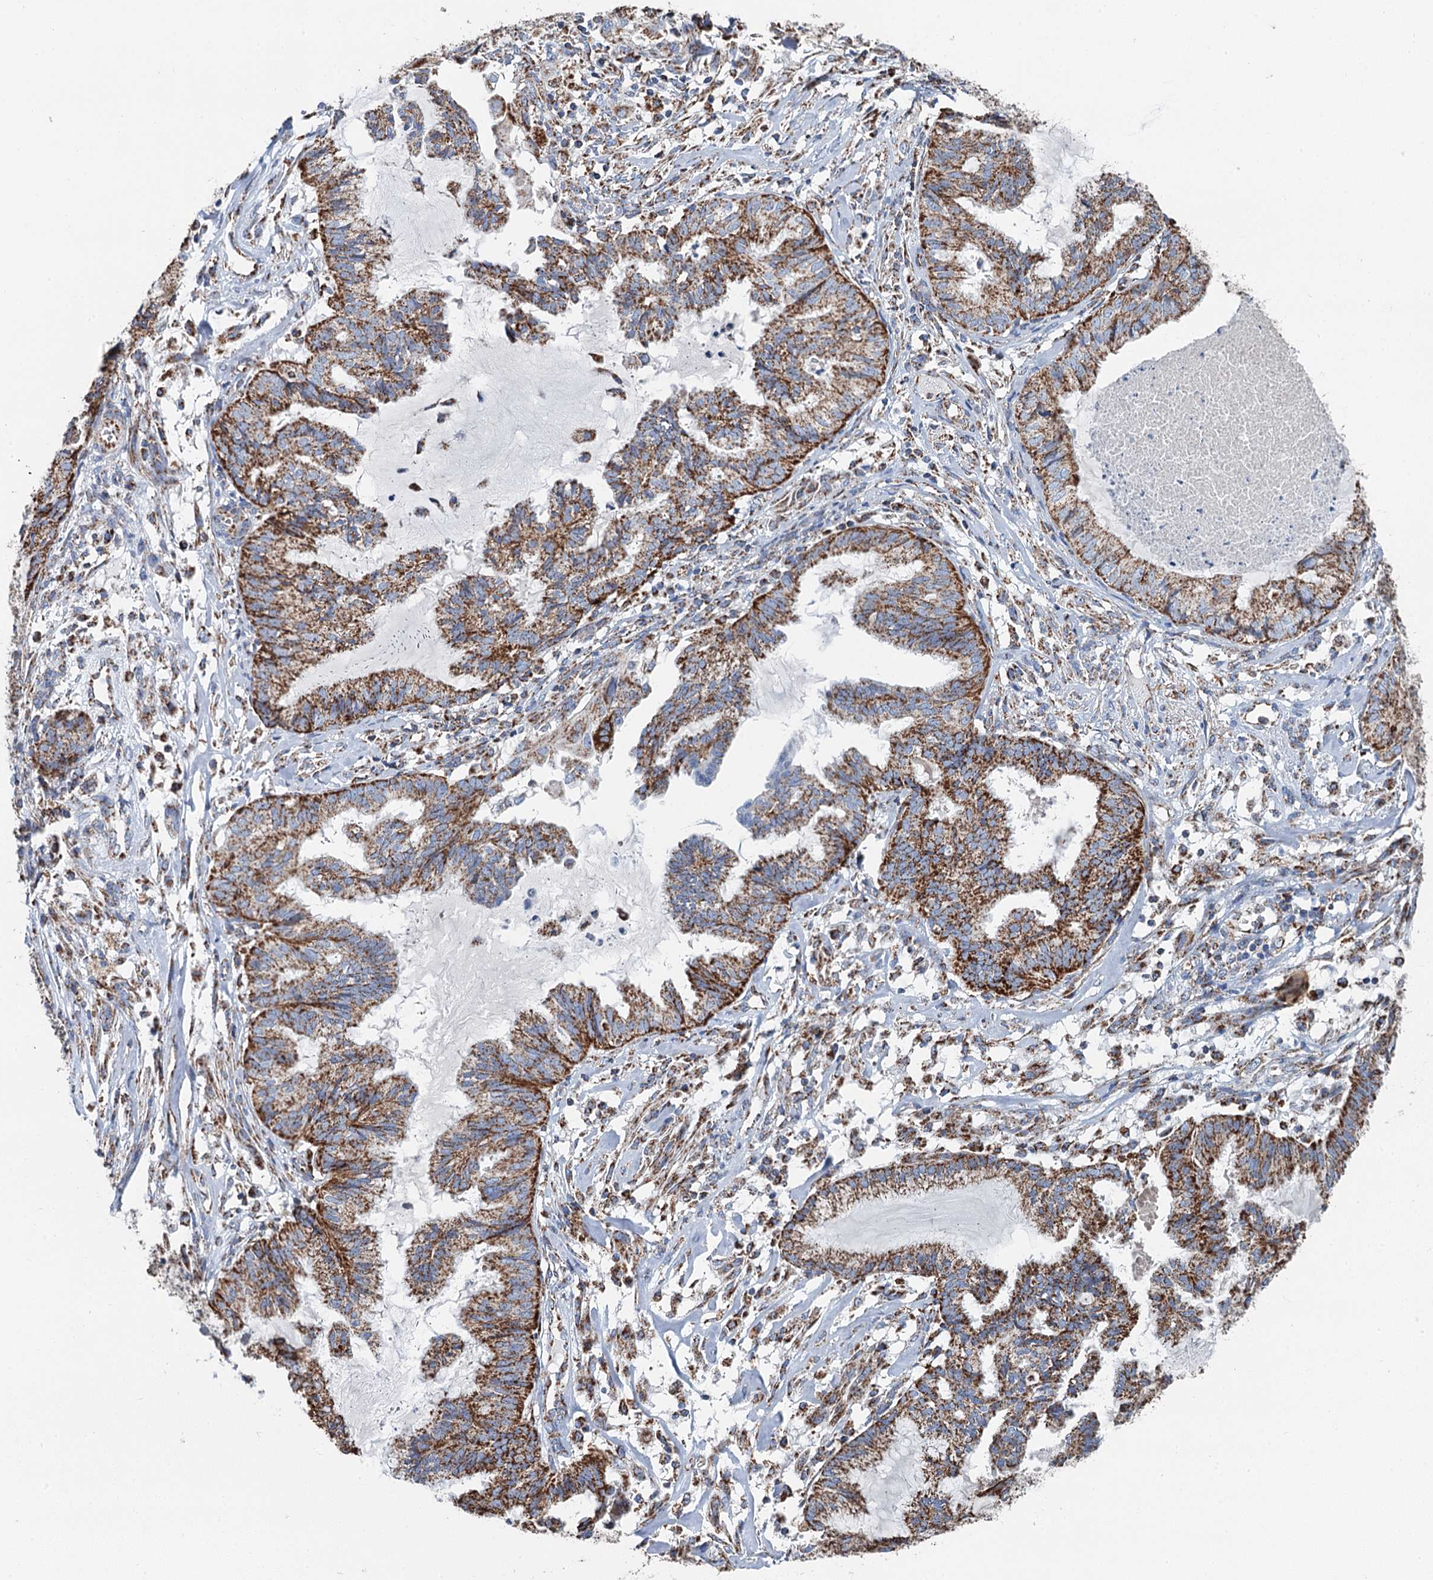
{"staining": {"intensity": "moderate", "quantity": ">75%", "location": "cytoplasmic/membranous"}, "tissue": "endometrial cancer", "cell_type": "Tumor cells", "image_type": "cancer", "snomed": [{"axis": "morphology", "description": "Adenocarcinoma, NOS"}, {"axis": "topography", "description": "Endometrium"}], "caption": "Endometrial adenocarcinoma tissue shows moderate cytoplasmic/membranous positivity in approximately >75% of tumor cells (DAB IHC, brown staining for protein, blue staining for nuclei).", "gene": "IVD", "patient": {"sex": "female", "age": 86}}